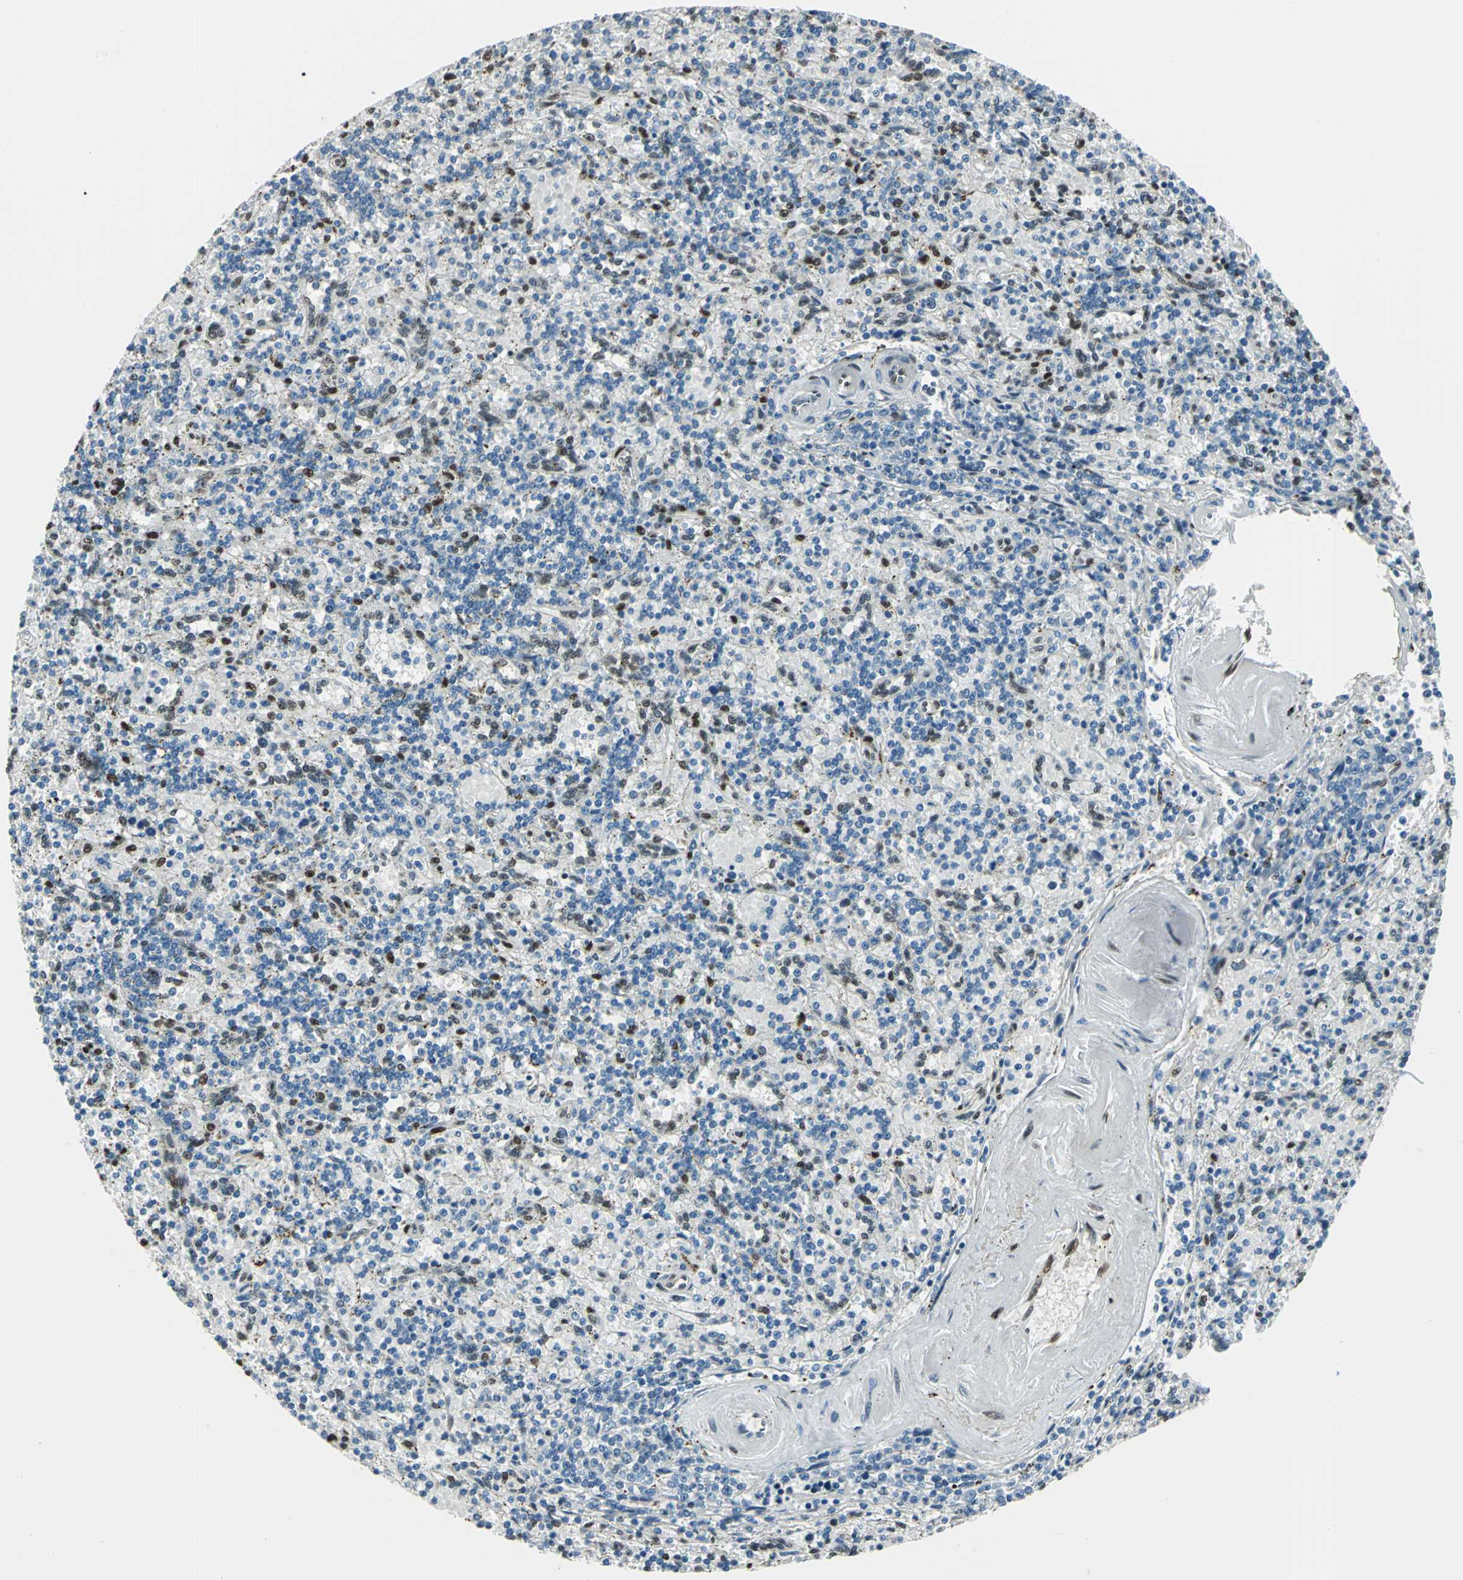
{"staining": {"intensity": "strong", "quantity": "<25%", "location": "nuclear"}, "tissue": "lymphoma", "cell_type": "Tumor cells", "image_type": "cancer", "snomed": [{"axis": "morphology", "description": "Malignant lymphoma, non-Hodgkin's type, Low grade"}, {"axis": "topography", "description": "Spleen"}], "caption": "Malignant lymphoma, non-Hodgkin's type (low-grade) was stained to show a protein in brown. There is medium levels of strong nuclear expression in about <25% of tumor cells.", "gene": "NFIA", "patient": {"sex": "male", "age": 73}}